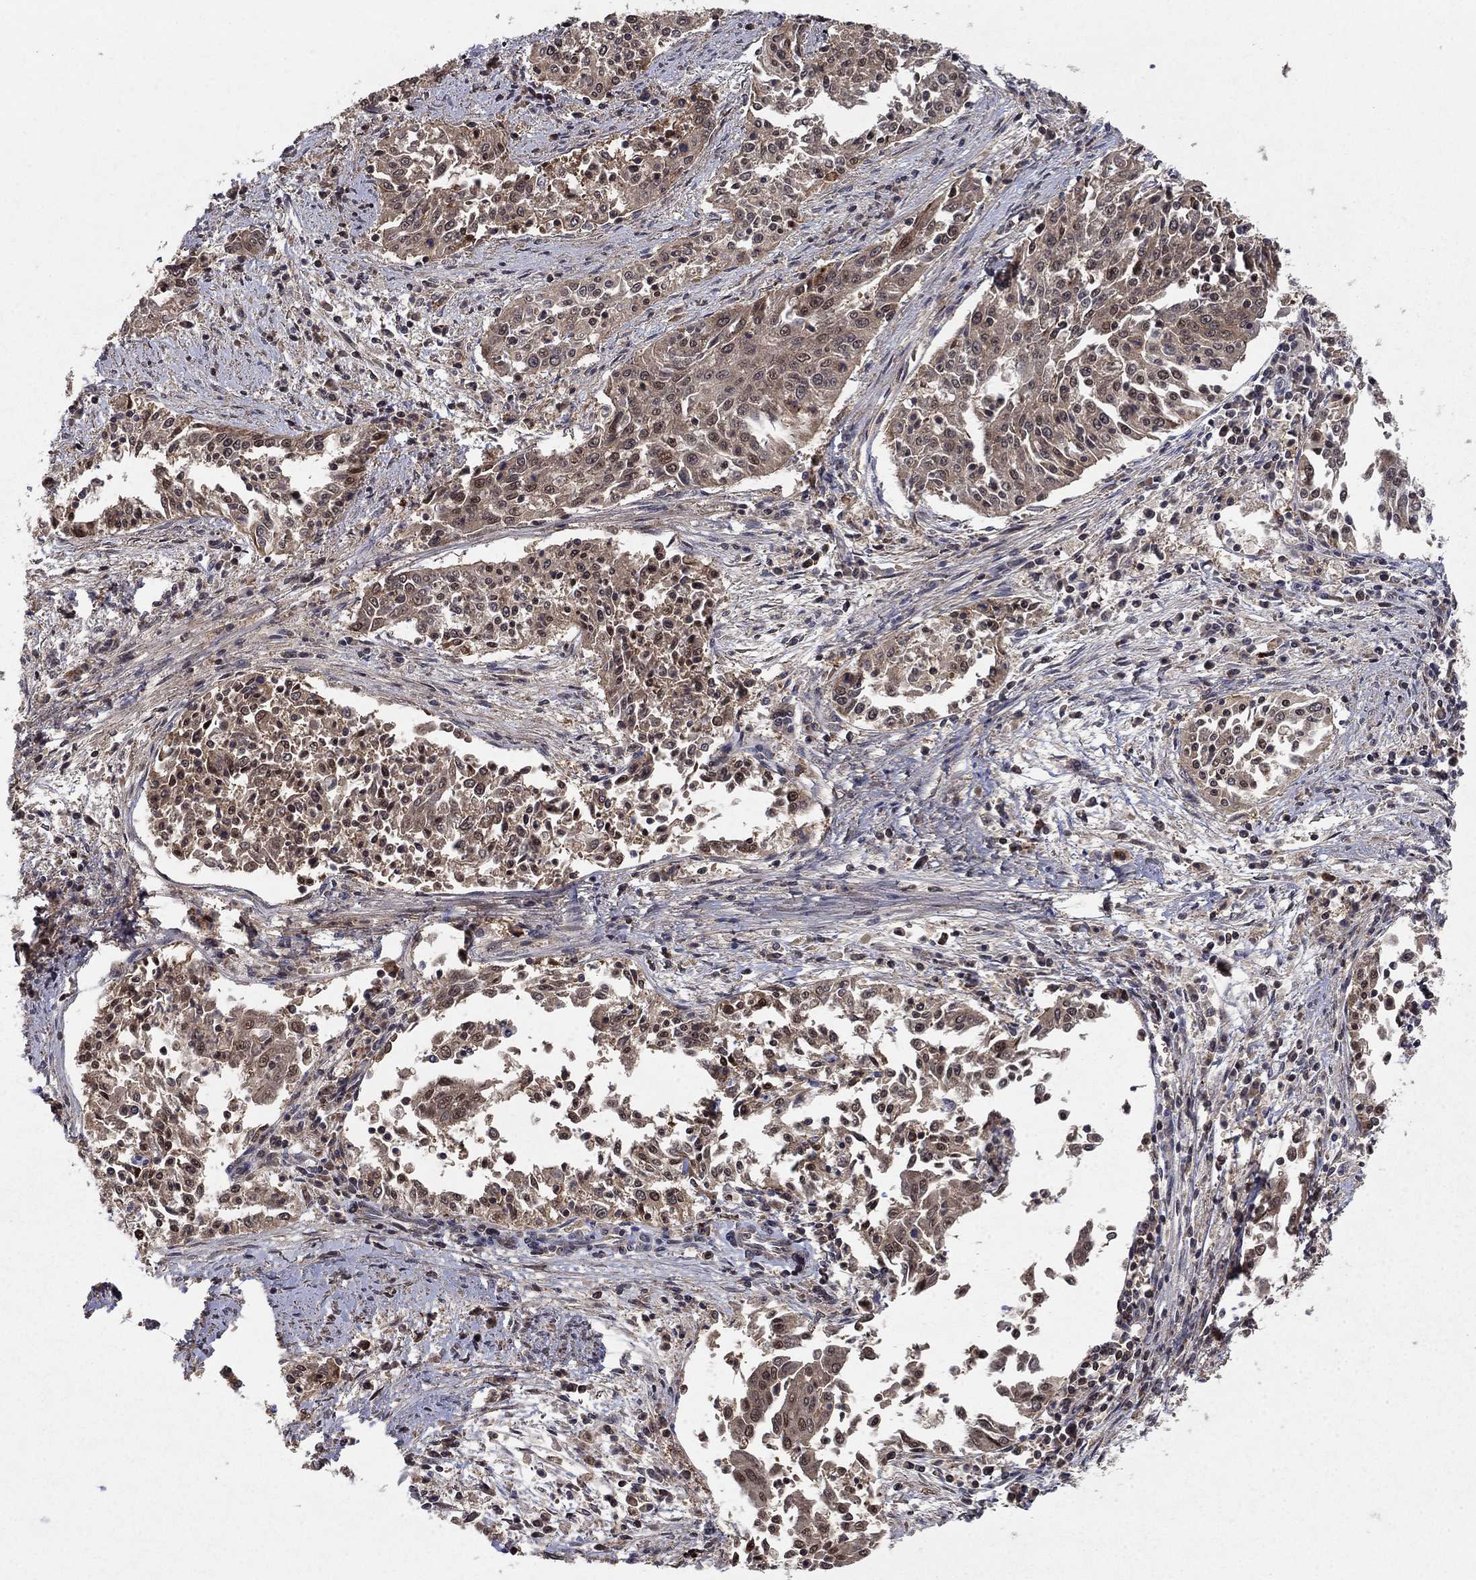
{"staining": {"intensity": "moderate", "quantity": "25%-75%", "location": "cytoplasmic/membranous,nuclear"}, "tissue": "cervical cancer", "cell_type": "Tumor cells", "image_type": "cancer", "snomed": [{"axis": "morphology", "description": "Squamous cell carcinoma, NOS"}, {"axis": "topography", "description": "Cervix"}], "caption": "Human cervical cancer (squamous cell carcinoma) stained with a brown dye displays moderate cytoplasmic/membranous and nuclear positive positivity in about 25%-75% of tumor cells.", "gene": "CCDC66", "patient": {"sex": "female", "age": 41}}